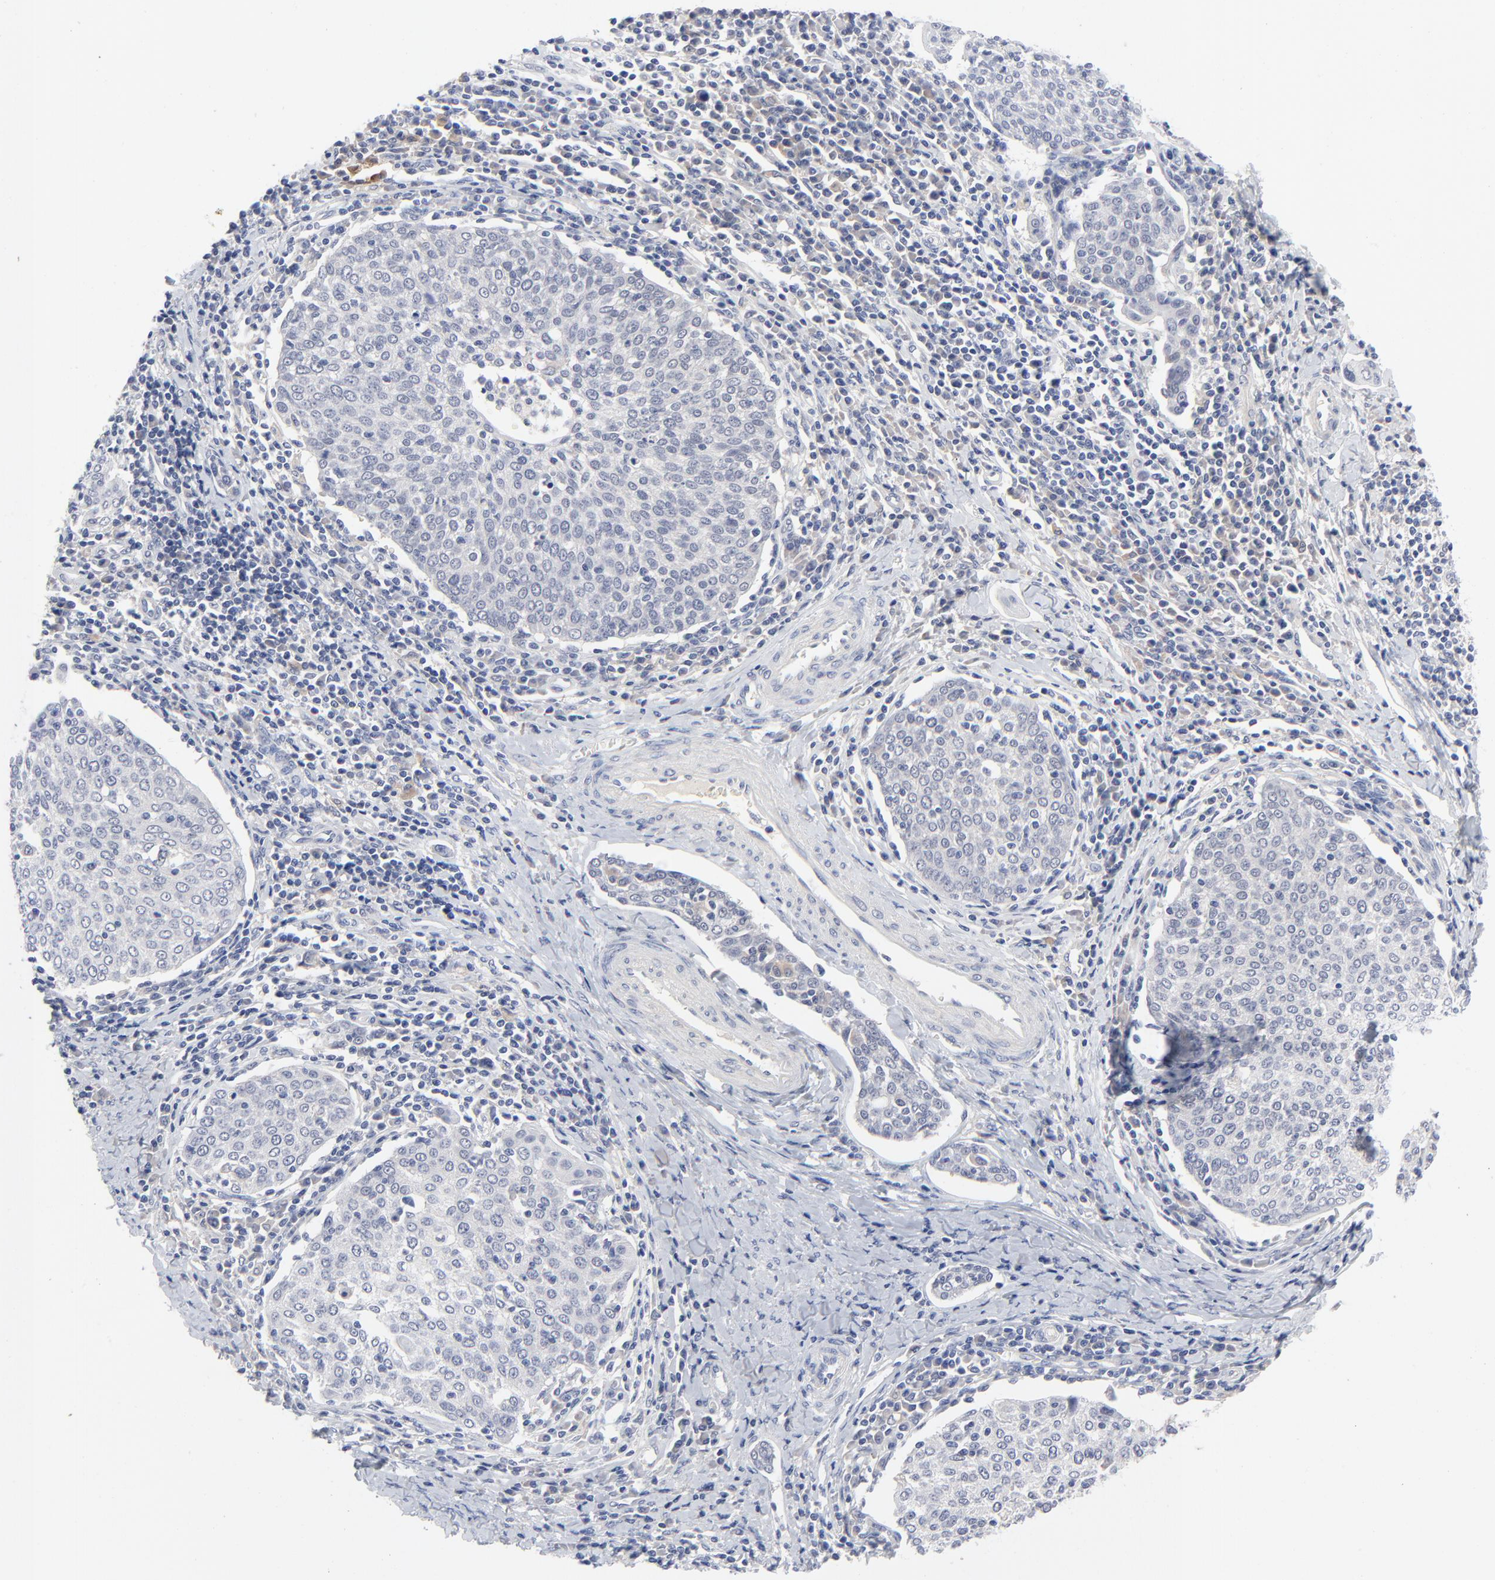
{"staining": {"intensity": "negative", "quantity": "none", "location": "none"}, "tissue": "cervical cancer", "cell_type": "Tumor cells", "image_type": "cancer", "snomed": [{"axis": "morphology", "description": "Squamous cell carcinoma, NOS"}, {"axis": "topography", "description": "Cervix"}], "caption": "Tumor cells are negative for brown protein staining in cervical cancer (squamous cell carcinoma).", "gene": "CLEC4G", "patient": {"sex": "female", "age": 40}}